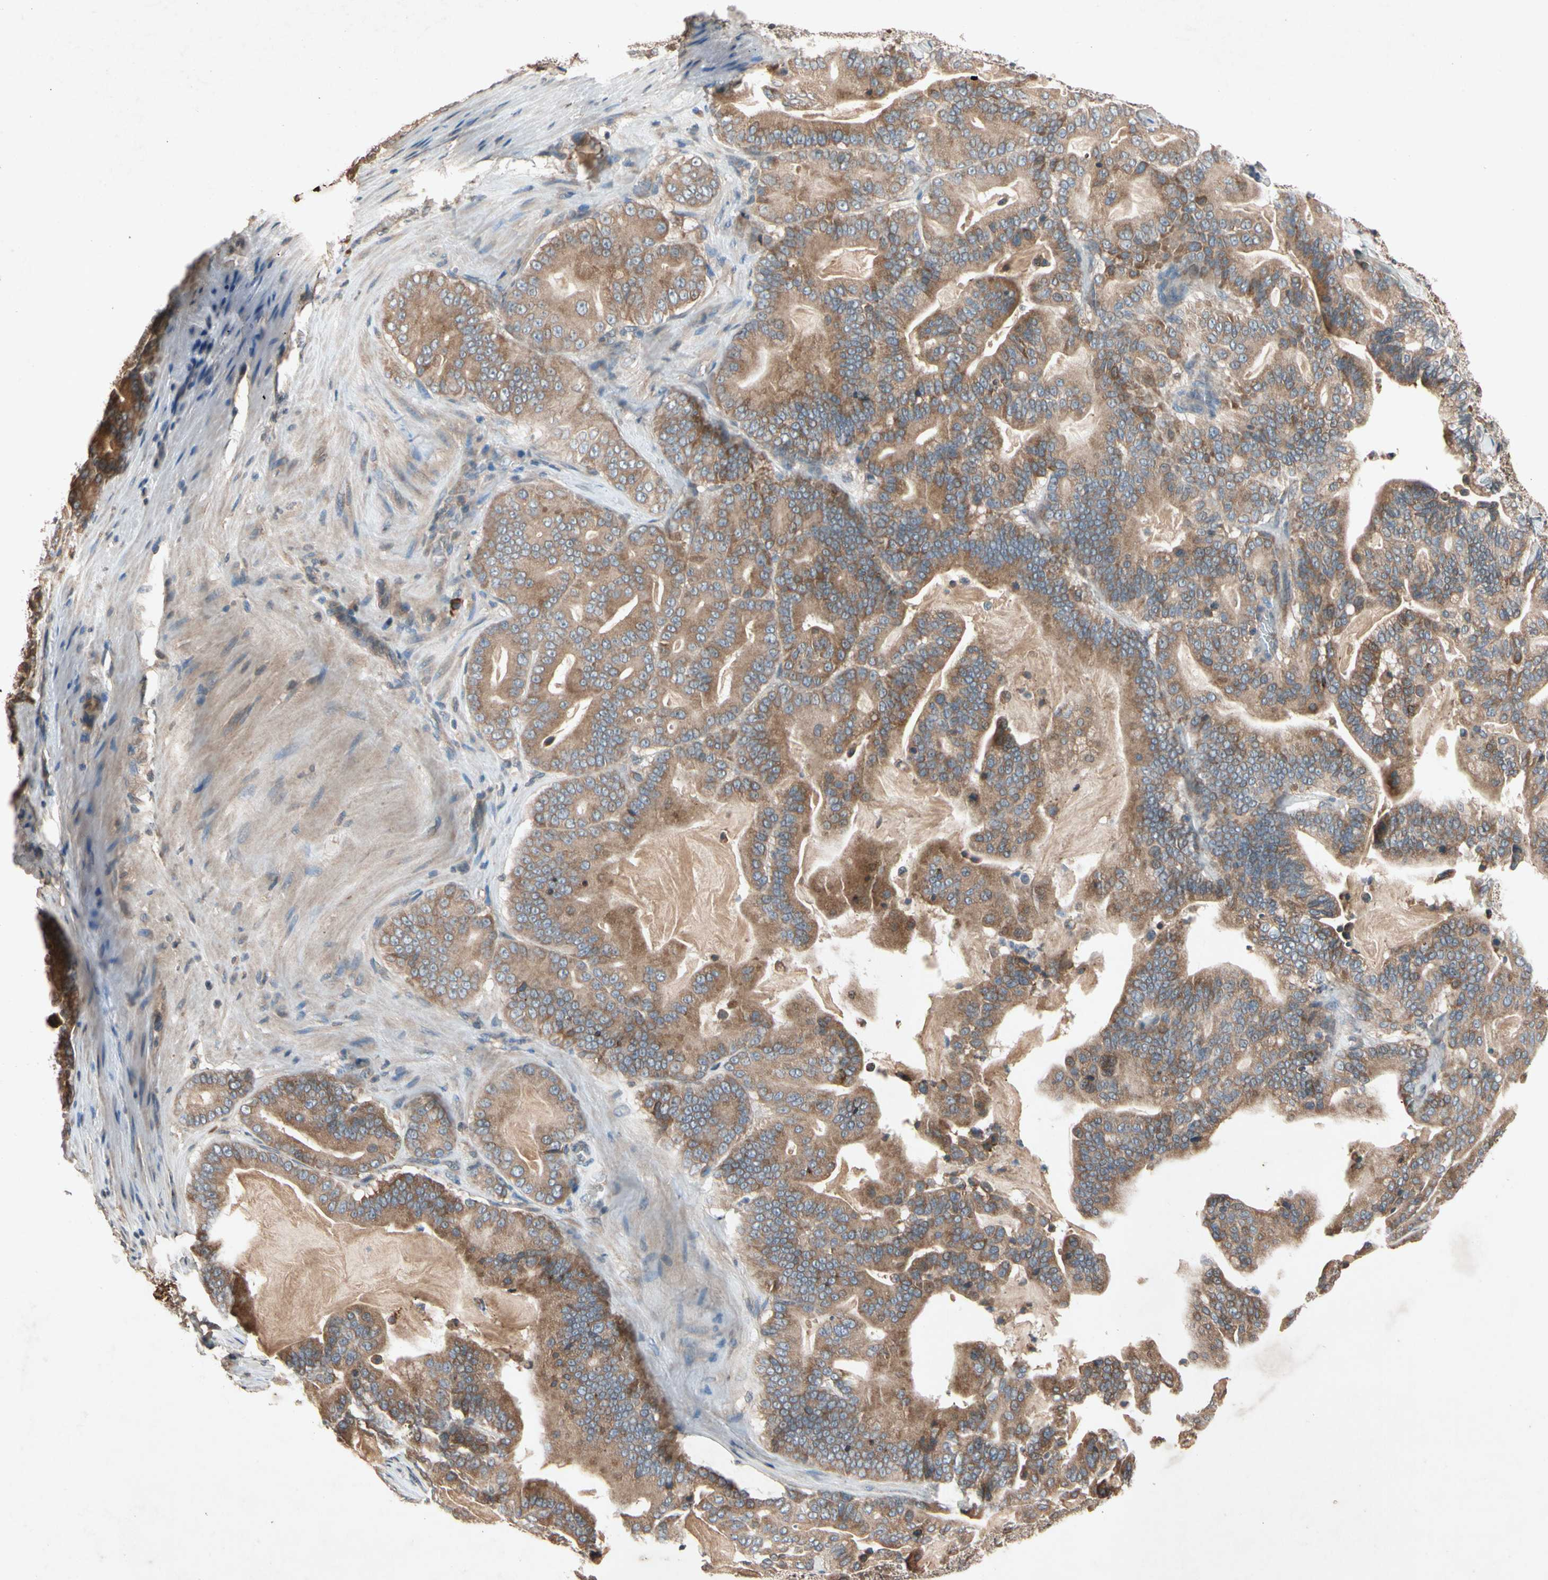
{"staining": {"intensity": "moderate", "quantity": ">75%", "location": "cytoplasmic/membranous"}, "tissue": "pancreatic cancer", "cell_type": "Tumor cells", "image_type": "cancer", "snomed": [{"axis": "morphology", "description": "Adenocarcinoma, NOS"}, {"axis": "topography", "description": "Pancreas"}], "caption": "Moderate cytoplasmic/membranous staining is present in approximately >75% of tumor cells in pancreatic cancer (adenocarcinoma).", "gene": "PRDX4", "patient": {"sex": "male", "age": 63}}